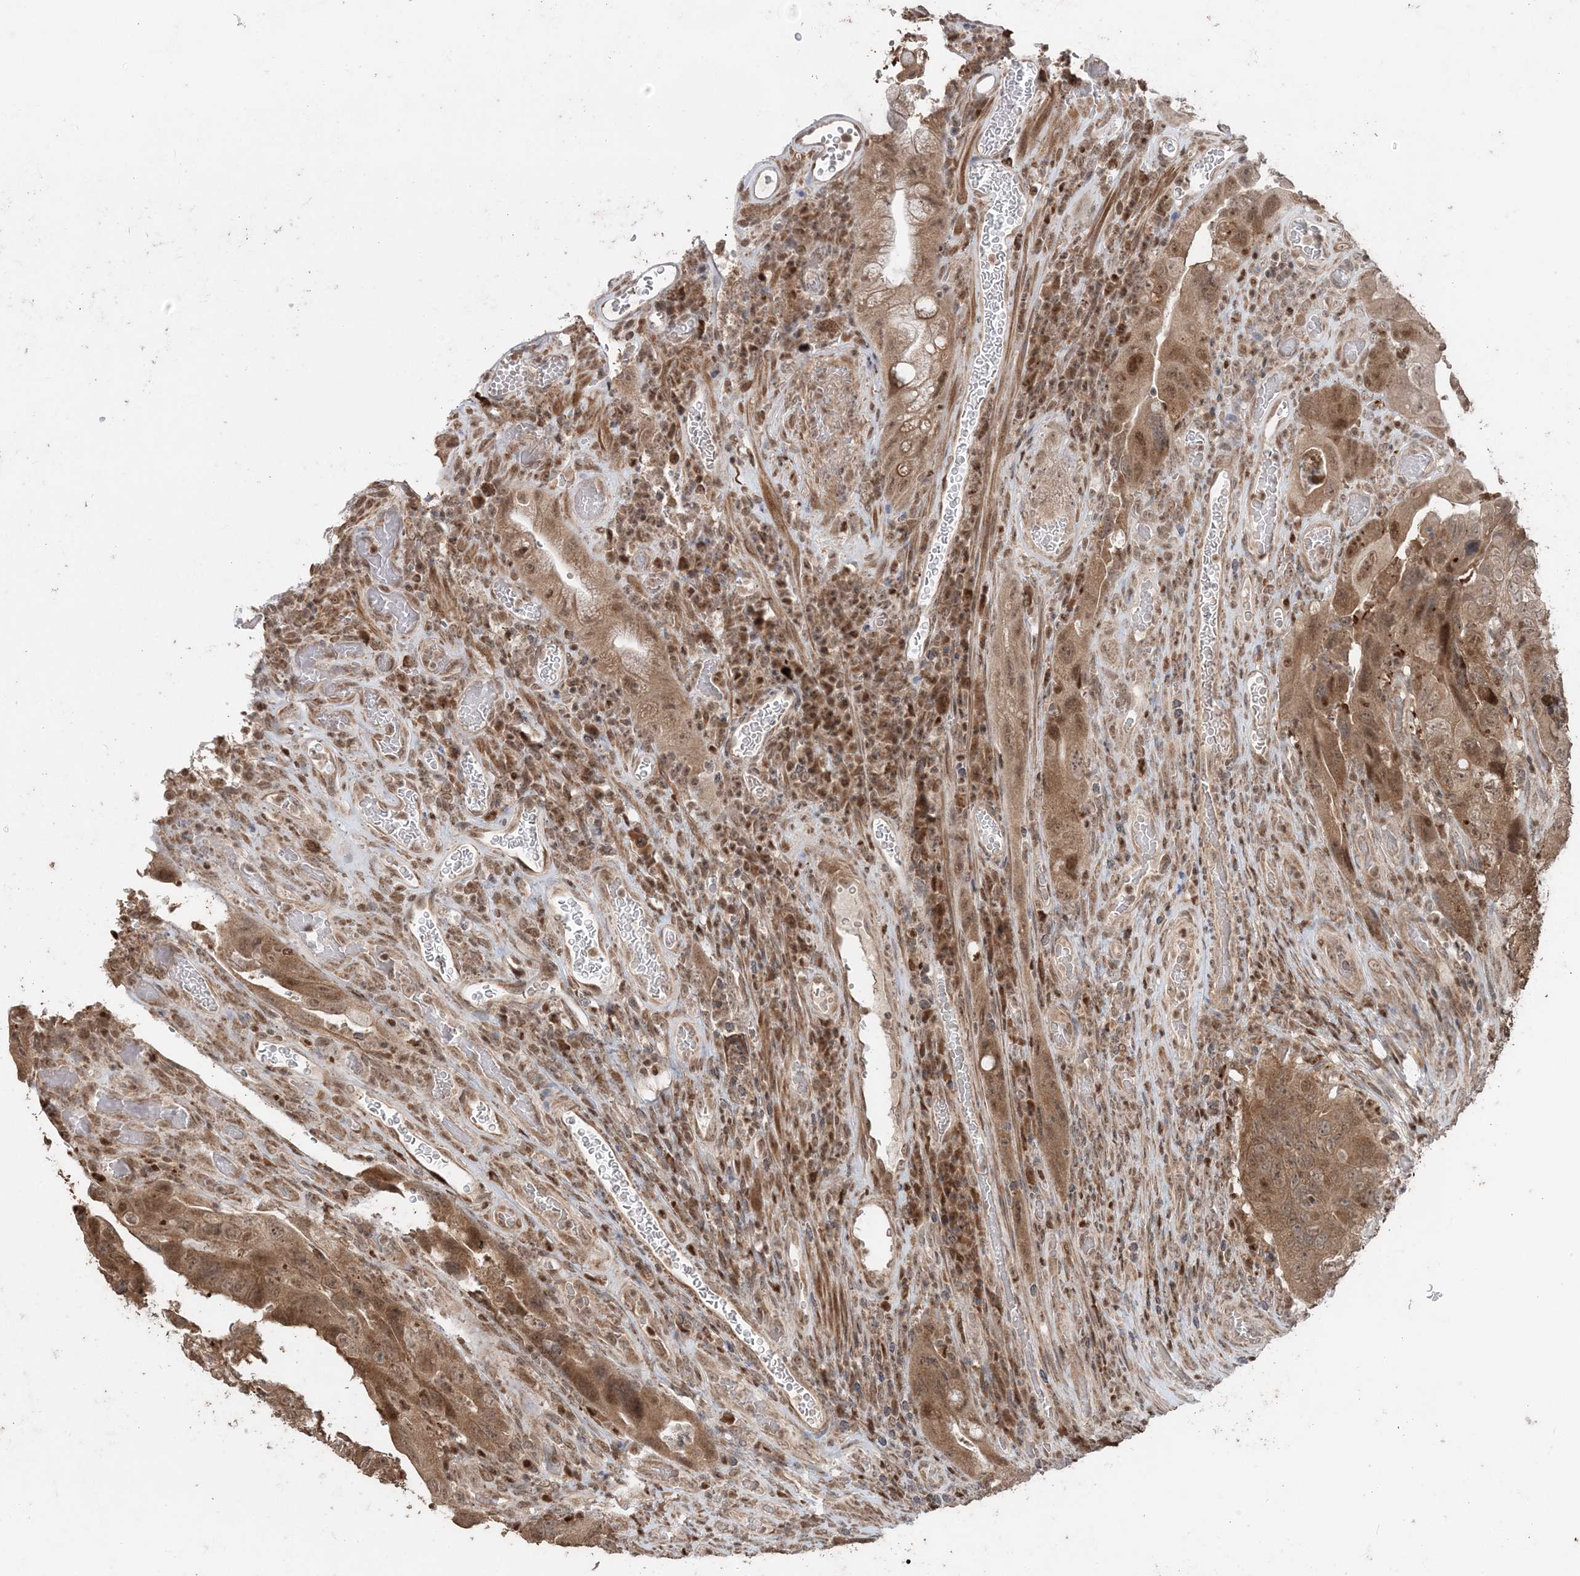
{"staining": {"intensity": "moderate", "quantity": ">75%", "location": "cytoplasmic/membranous,nuclear"}, "tissue": "colorectal cancer", "cell_type": "Tumor cells", "image_type": "cancer", "snomed": [{"axis": "morphology", "description": "Adenocarcinoma, NOS"}, {"axis": "topography", "description": "Rectum"}], "caption": "Immunohistochemical staining of human colorectal cancer (adenocarcinoma) displays medium levels of moderate cytoplasmic/membranous and nuclear positivity in approximately >75% of tumor cells.", "gene": "SLU7", "patient": {"sex": "male", "age": 63}}